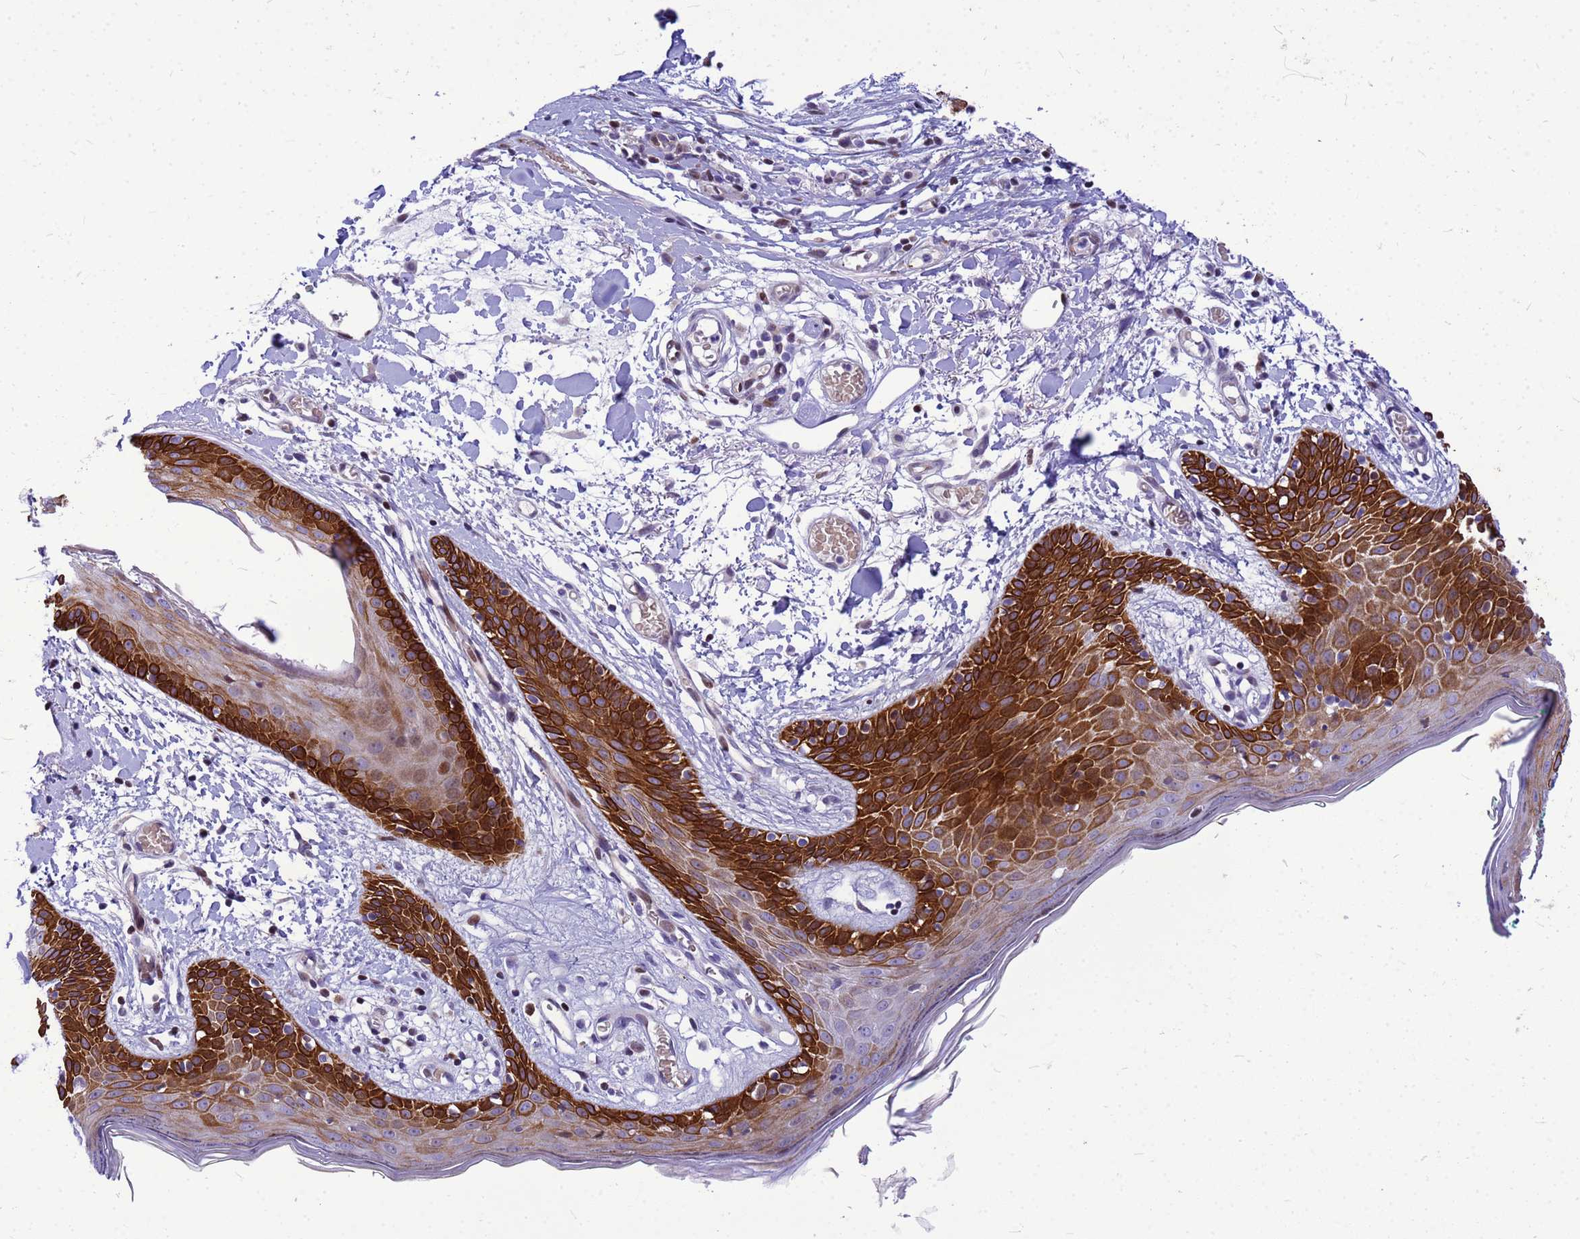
{"staining": {"intensity": "negative", "quantity": "none", "location": "none"}, "tissue": "skin", "cell_type": "Fibroblasts", "image_type": "normal", "snomed": [{"axis": "morphology", "description": "Normal tissue, NOS"}, {"axis": "topography", "description": "Skin"}], "caption": "This photomicrograph is of unremarkable skin stained with immunohistochemistry (IHC) to label a protein in brown with the nuclei are counter-stained blue. There is no expression in fibroblasts. (Brightfield microscopy of DAB (3,3'-diaminobenzidine) immunohistochemistry at high magnification).", "gene": "ADAMTS7", "patient": {"sex": "male", "age": 79}}